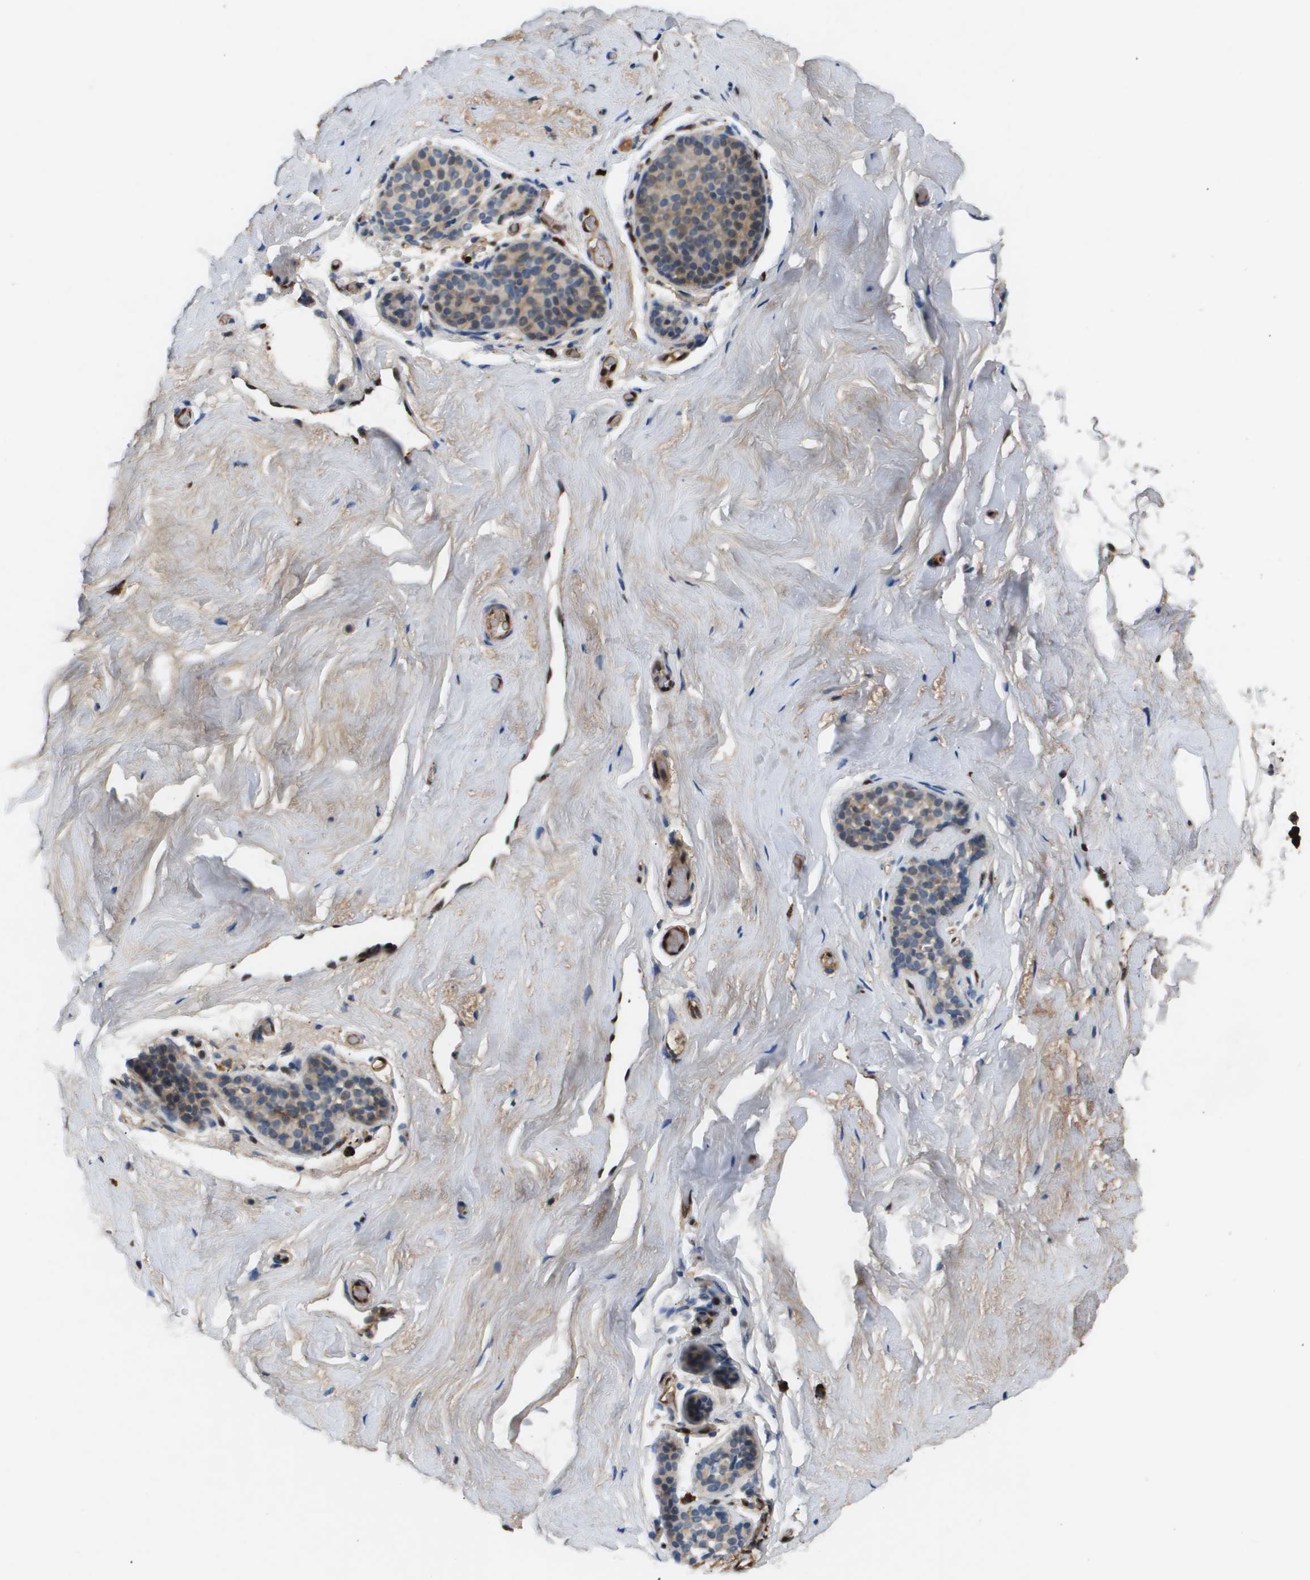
{"staining": {"intensity": "negative", "quantity": "none", "location": "none"}, "tissue": "breast", "cell_type": "Adipocytes", "image_type": "normal", "snomed": [{"axis": "morphology", "description": "Normal tissue, NOS"}, {"axis": "topography", "description": "Breast"}], "caption": "Micrograph shows no protein positivity in adipocytes of normal breast. (DAB (3,3'-diaminobenzidine) immunohistochemistry (IHC) with hematoxylin counter stain).", "gene": "ERG", "patient": {"sex": "female", "age": 75}}